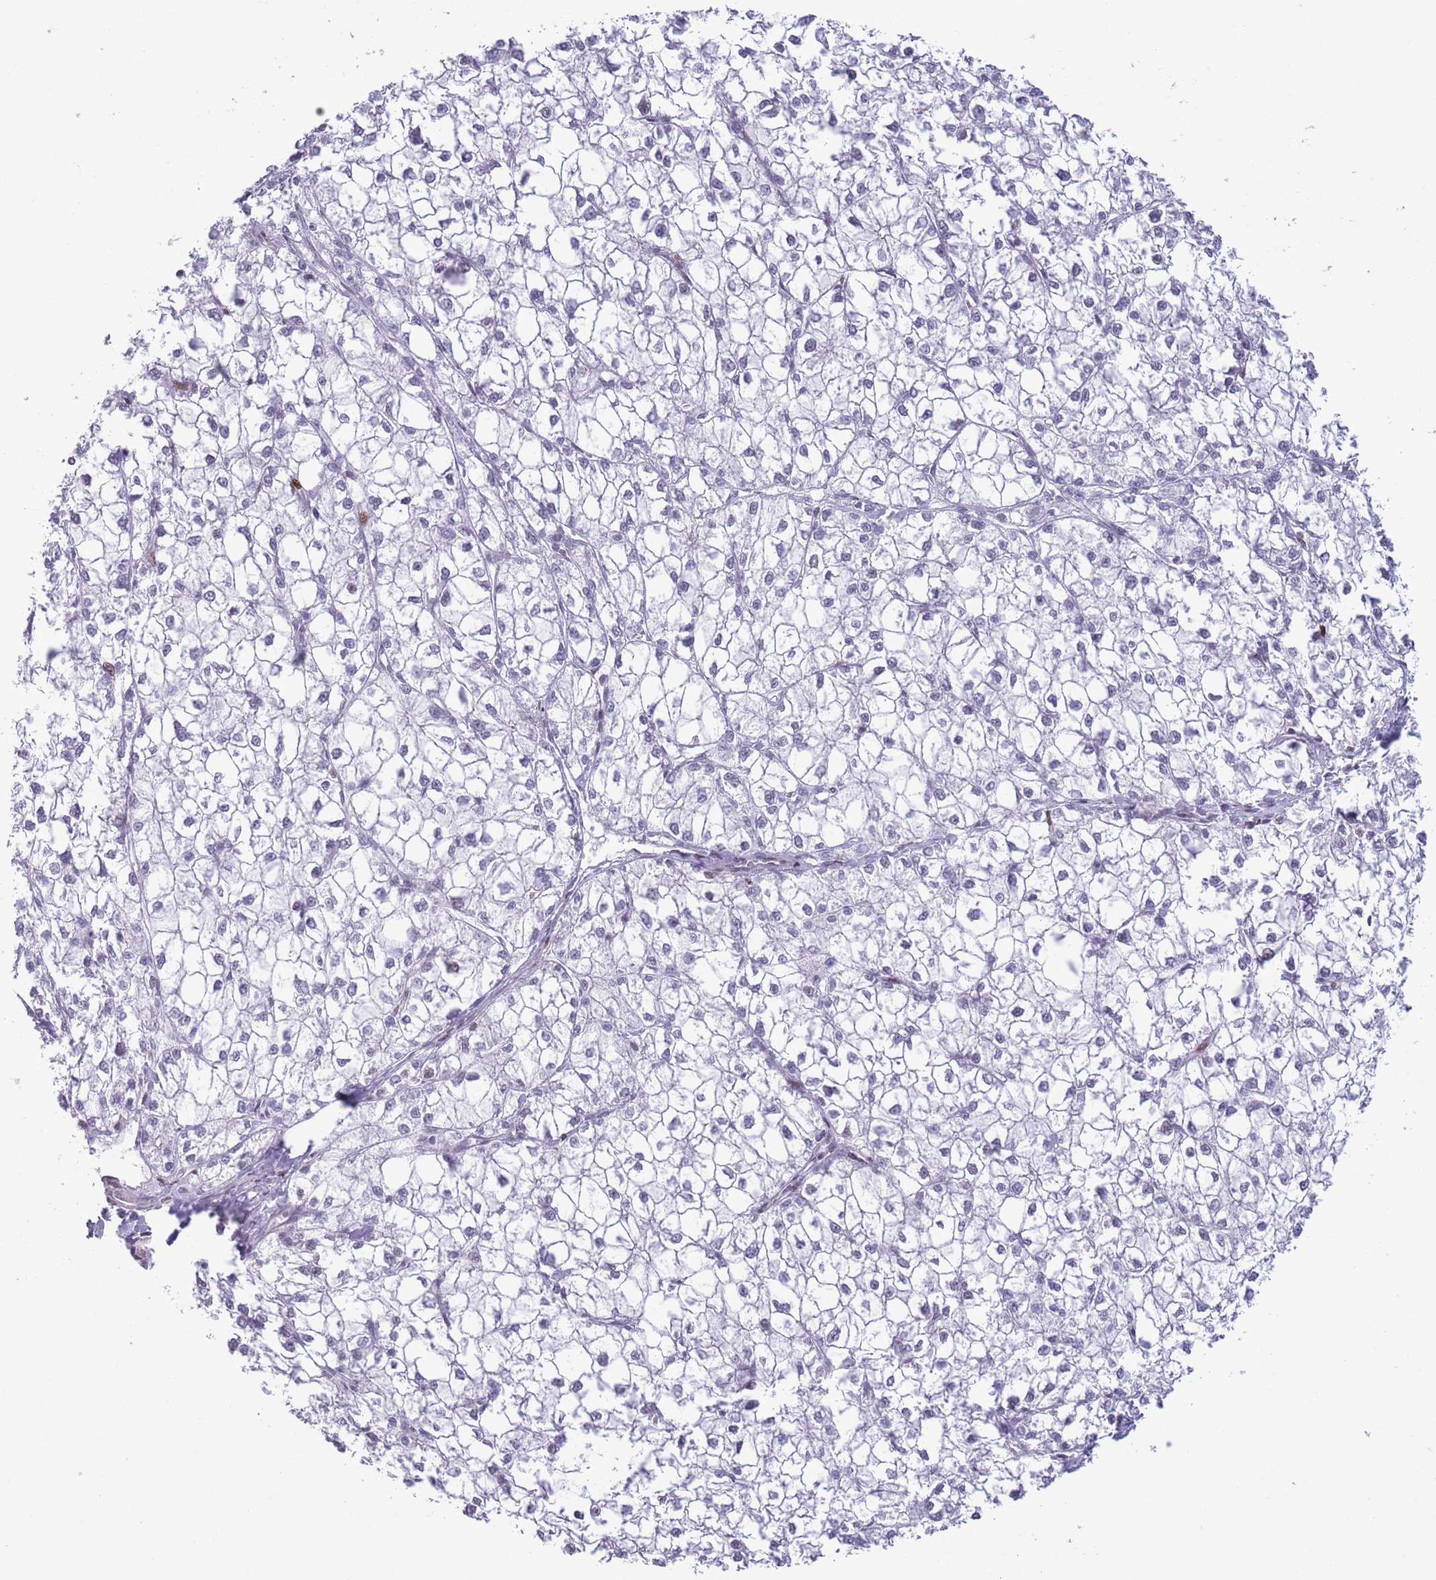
{"staining": {"intensity": "negative", "quantity": "none", "location": "none"}, "tissue": "liver cancer", "cell_type": "Tumor cells", "image_type": "cancer", "snomed": [{"axis": "morphology", "description": "Carcinoma, Hepatocellular, NOS"}, {"axis": "topography", "description": "Liver"}], "caption": "Immunohistochemical staining of hepatocellular carcinoma (liver) reveals no significant positivity in tumor cells. (DAB (3,3'-diaminobenzidine) immunohistochemistry (IHC) visualized using brightfield microscopy, high magnification).", "gene": "MFSD10", "patient": {"sex": "female", "age": 43}}